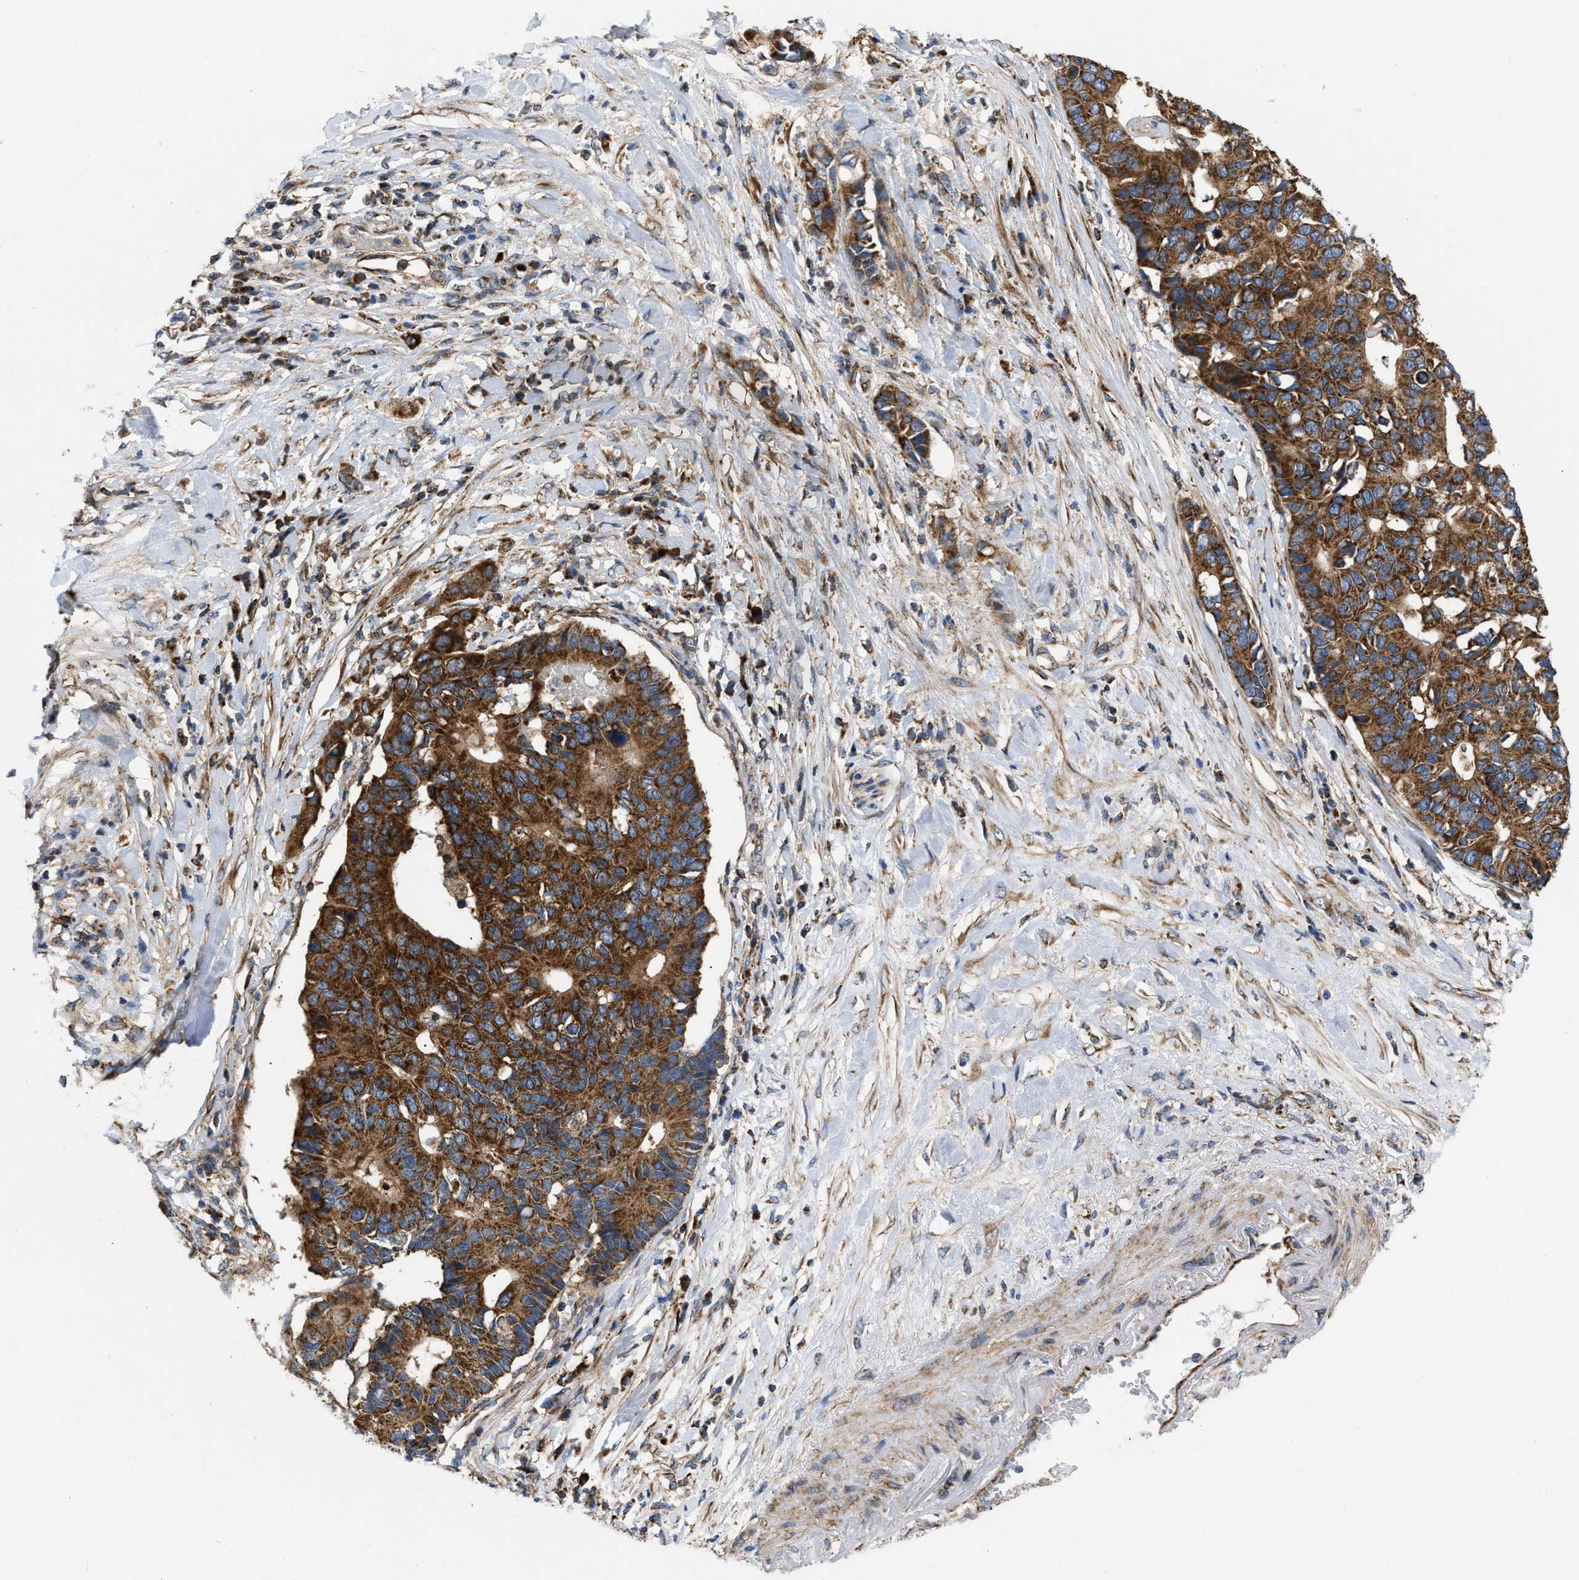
{"staining": {"intensity": "strong", "quantity": ">75%", "location": "cytoplasmic/membranous"}, "tissue": "pancreatic cancer", "cell_type": "Tumor cells", "image_type": "cancer", "snomed": [{"axis": "morphology", "description": "Adenocarcinoma, NOS"}, {"axis": "topography", "description": "Pancreas"}], "caption": "Approximately >75% of tumor cells in pancreatic cancer exhibit strong cytoplasmic/membranous protein expression as visualized by brown immunohistochemical staining.", "gene": "OPTN", "patient": {"sex": "female", "age": 56}}